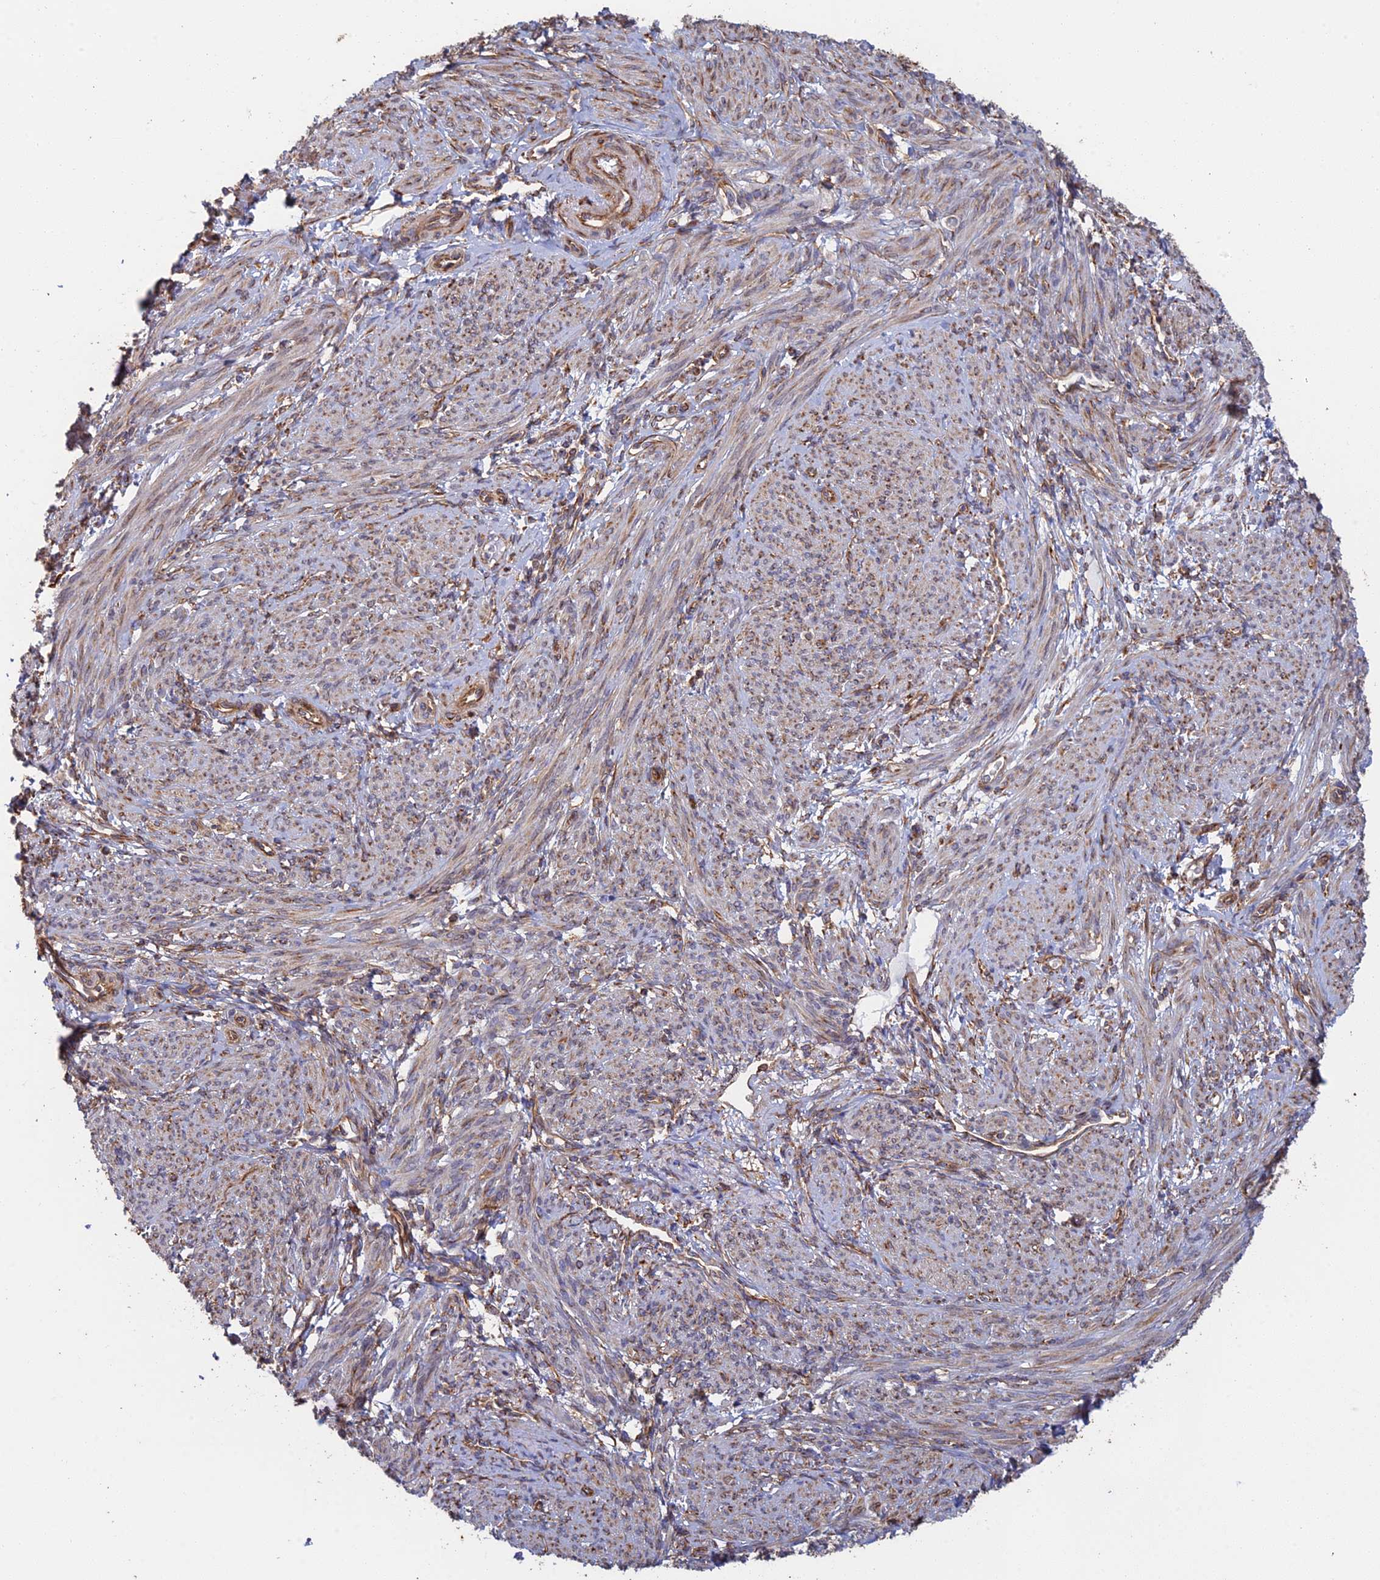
{"staining": {"intensity": "weak", "quantity": "25%-75%", "location": "cytoplasmic/membranous"}, "tissue": "smooth muscle", "cell_type": "Smooth muscle cells", "image_type": "normal", "snomed": [{"axis": "morphology", "description": "Normal tissue, NOS"}, {"axis": "topography", "description": "Smooth muscle"}], "caption": "The photomicrograph demonstrates staining of benign smooth muscle, revealing weak cytoplasmic/membranous protein positivity (brown color) within smooth muscle cells. (DAB (3,3'-diaminobenzidine) IHC, brown staining for protein, blue staining for nuclei).", "gene": "WBP11", "patient": {"sex": "female", "age": 39}}